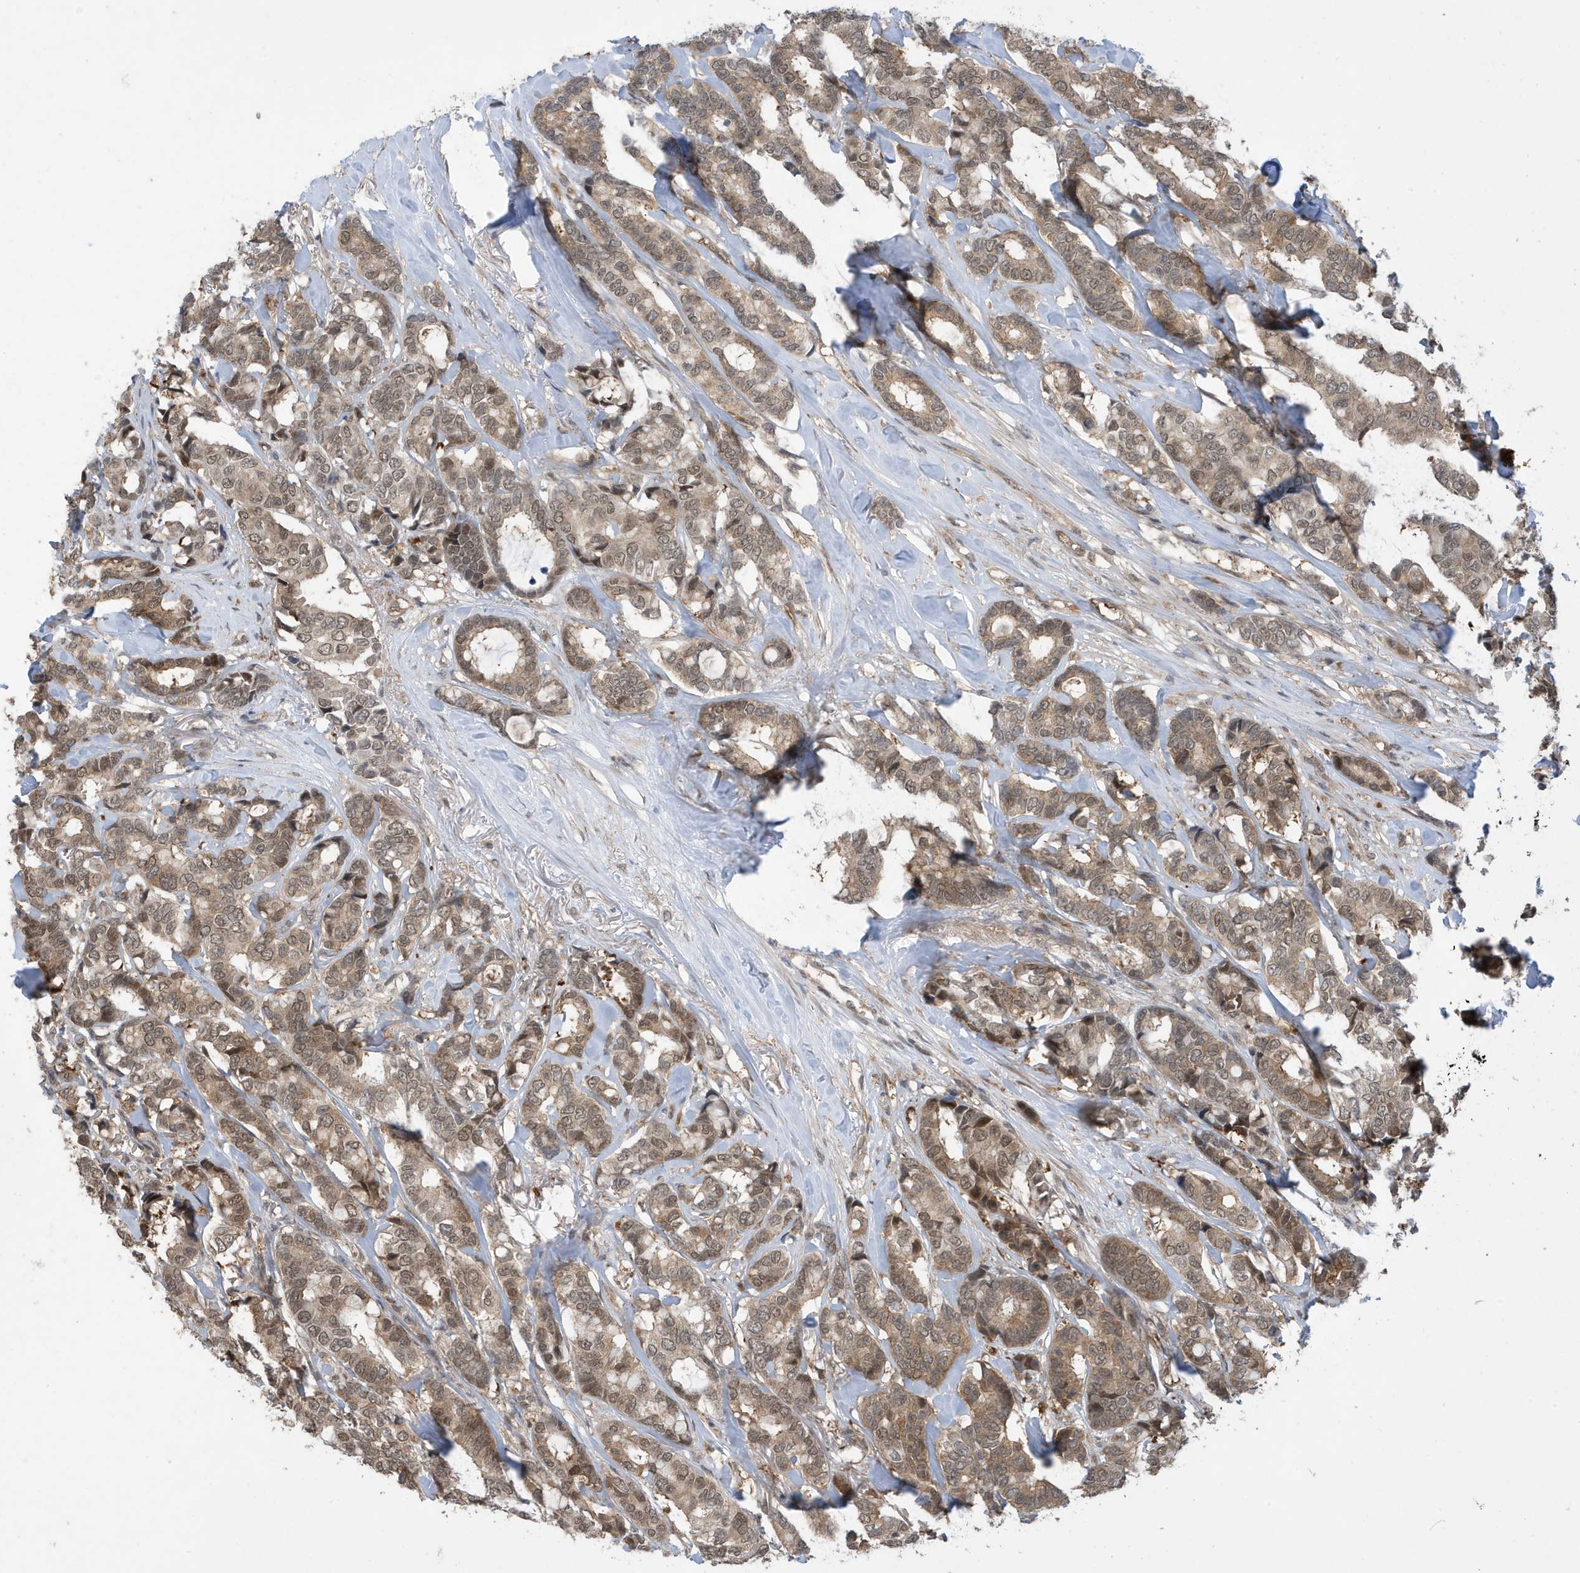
{"staining": {"intensity": "moderate", "quantity": ">75%", "location": "cytoplasmic/membranous,nuclear"}, "tissue": "breast cancer", "cell_type": "Tumor cells", "image_type": "cancer", "snomed": [{"axis": "morphology", "description": "Duct carcinoma"}, {"axis": "topography", "description": "Breast"}], "caption": "Immunohistochemical staining of human breast cancer shows moderate cytoplasmic/membranous and nuclear protein expression in approximately >75% of tumor cells. (IHC, brightfield microscopy, high magnification).", "gene": "UBQLN1", "patient": {"sex": "female", "age": 87}}